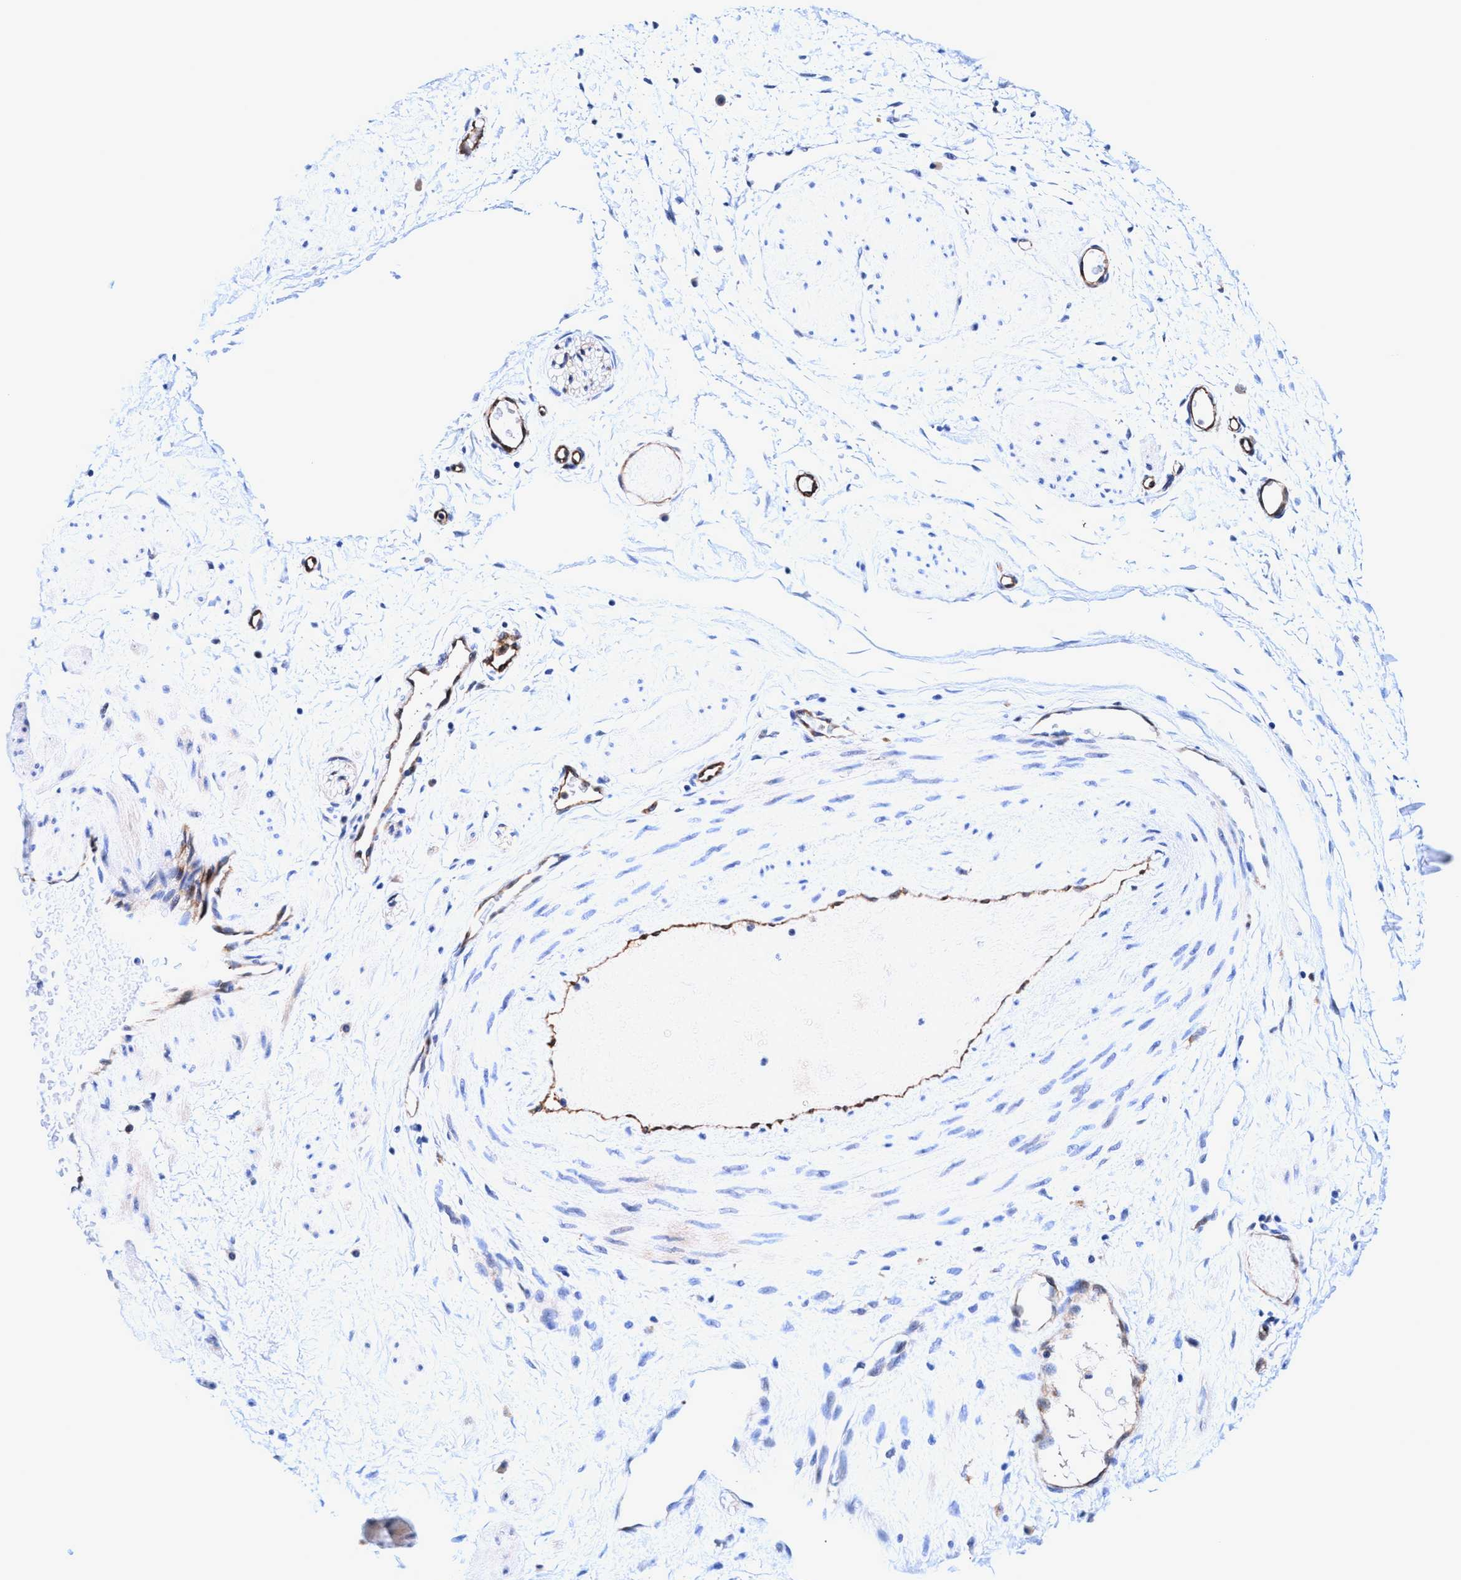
{"staining": {"intensity": "negative", "quantity": "none", "location": "none"}, "tissue": "adipose tissue", "cell_type": "Adipocytes", "image_type": "normal", "snomed": [{"axis": "morphology", "description": "Normal tissue, NOS"}, {"axis": "topography", "description": "Soft tissue"}], "caption": "Immunohistochemical staining of normal adipose tissue demonstrates no significant positivity in adipocytes. The staining was performed using DAB to visualize the protein expression in brown, while the nuclei were stained in blue with hematoxylin (Magnification: 20x).", "gene": "UBALD2", "patient": {"sex": "male", "age": 72}}